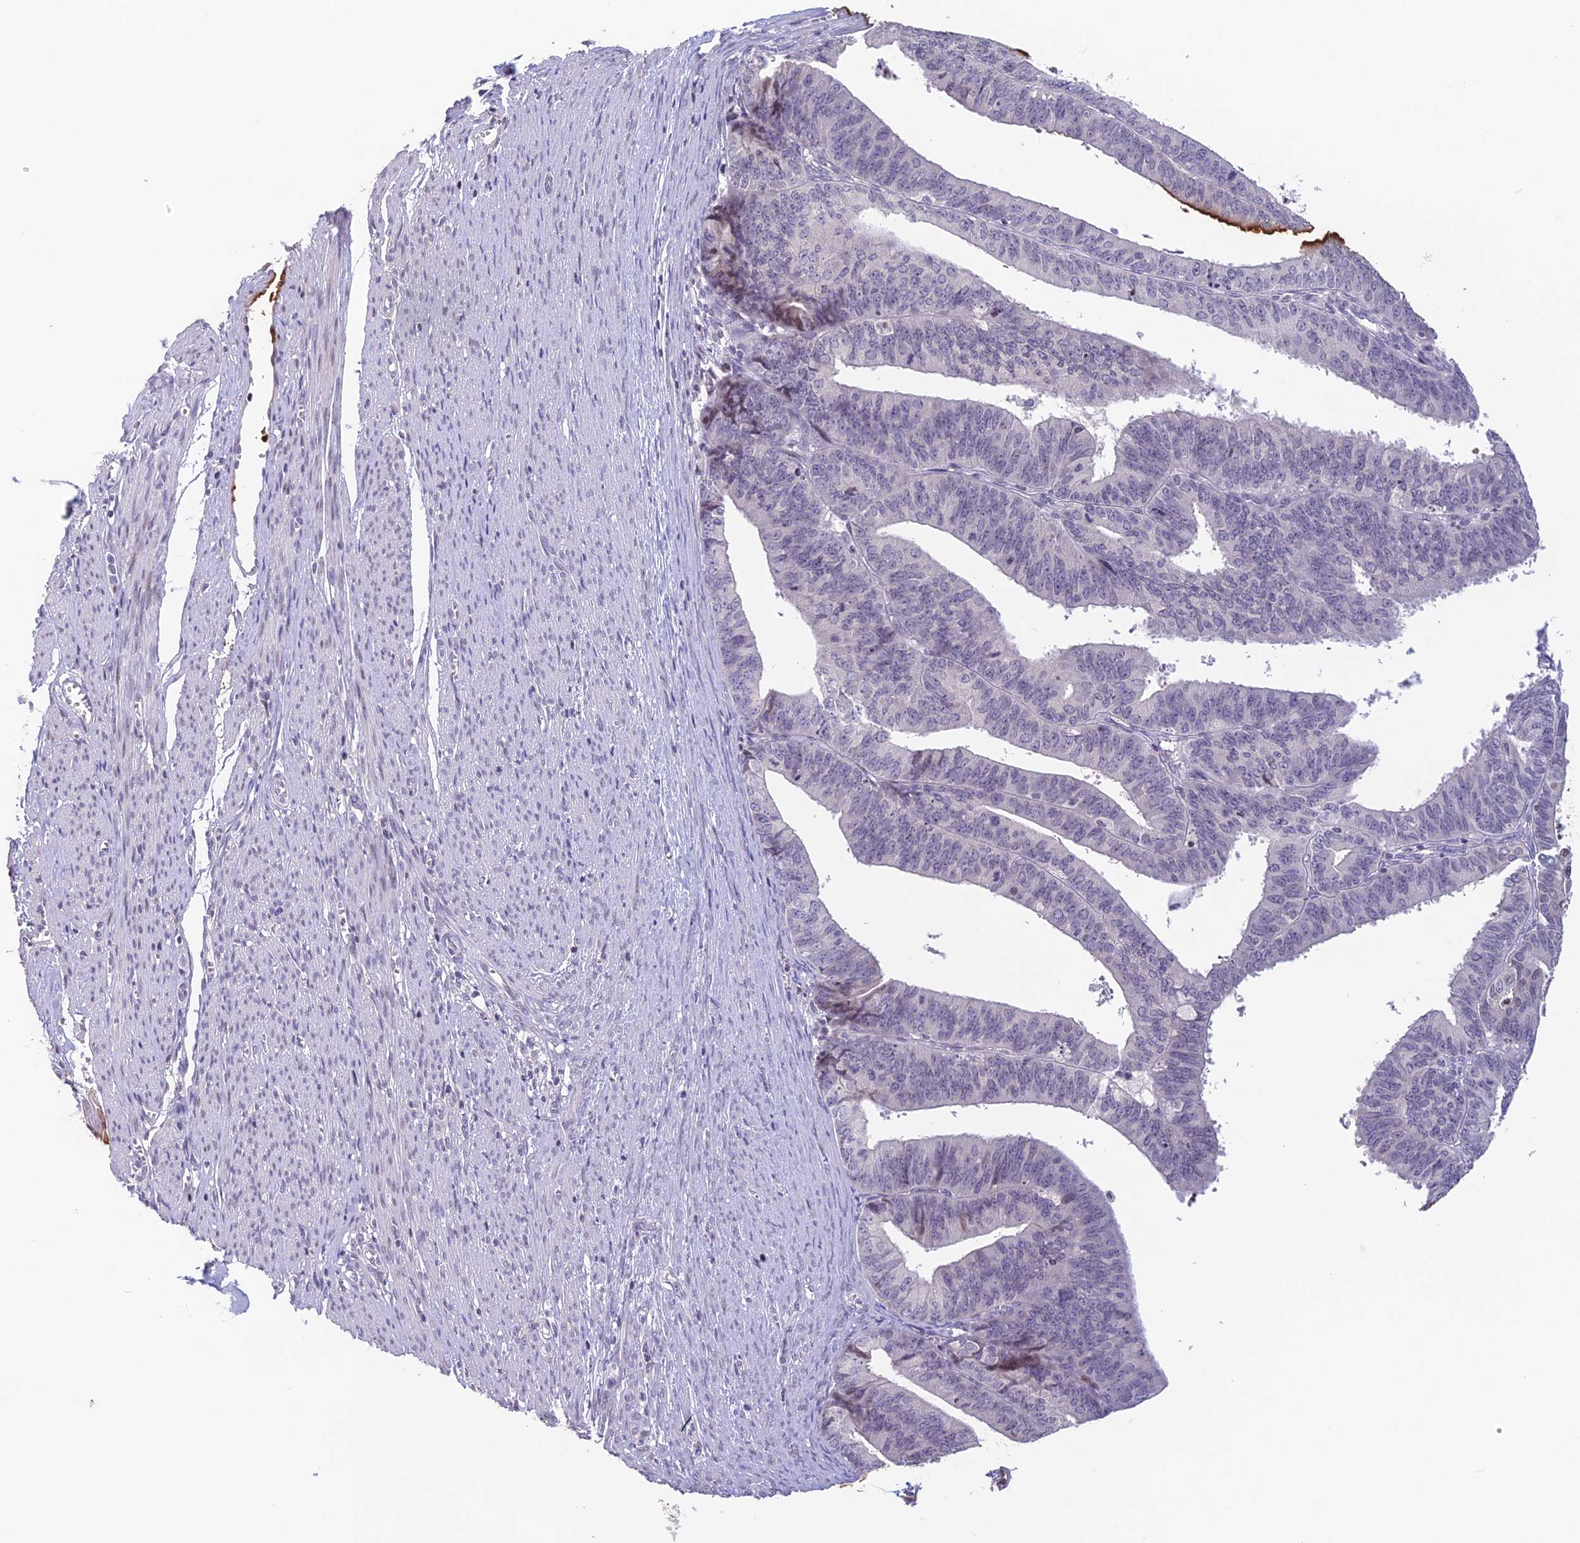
{"staining": {"intensity": "negative", "quantity": "none", "location": "none"}, "tissue": "endometrial cancer", "cell_type": "Tumor cells", "image_type": "cancer", "snomed": [{"axis": "morphology", "description": "Adenocarcinoma, NOS"}, {"axis": "topography", "description": "Endometrium"}], "caption": "This is a micrograph of immunohistochemistry (IHC) staining of endometrial cancer, which shows no staining in tumor cells.", "gene": "TMEM134", "patient": {"sex": "female", "age": 73}}